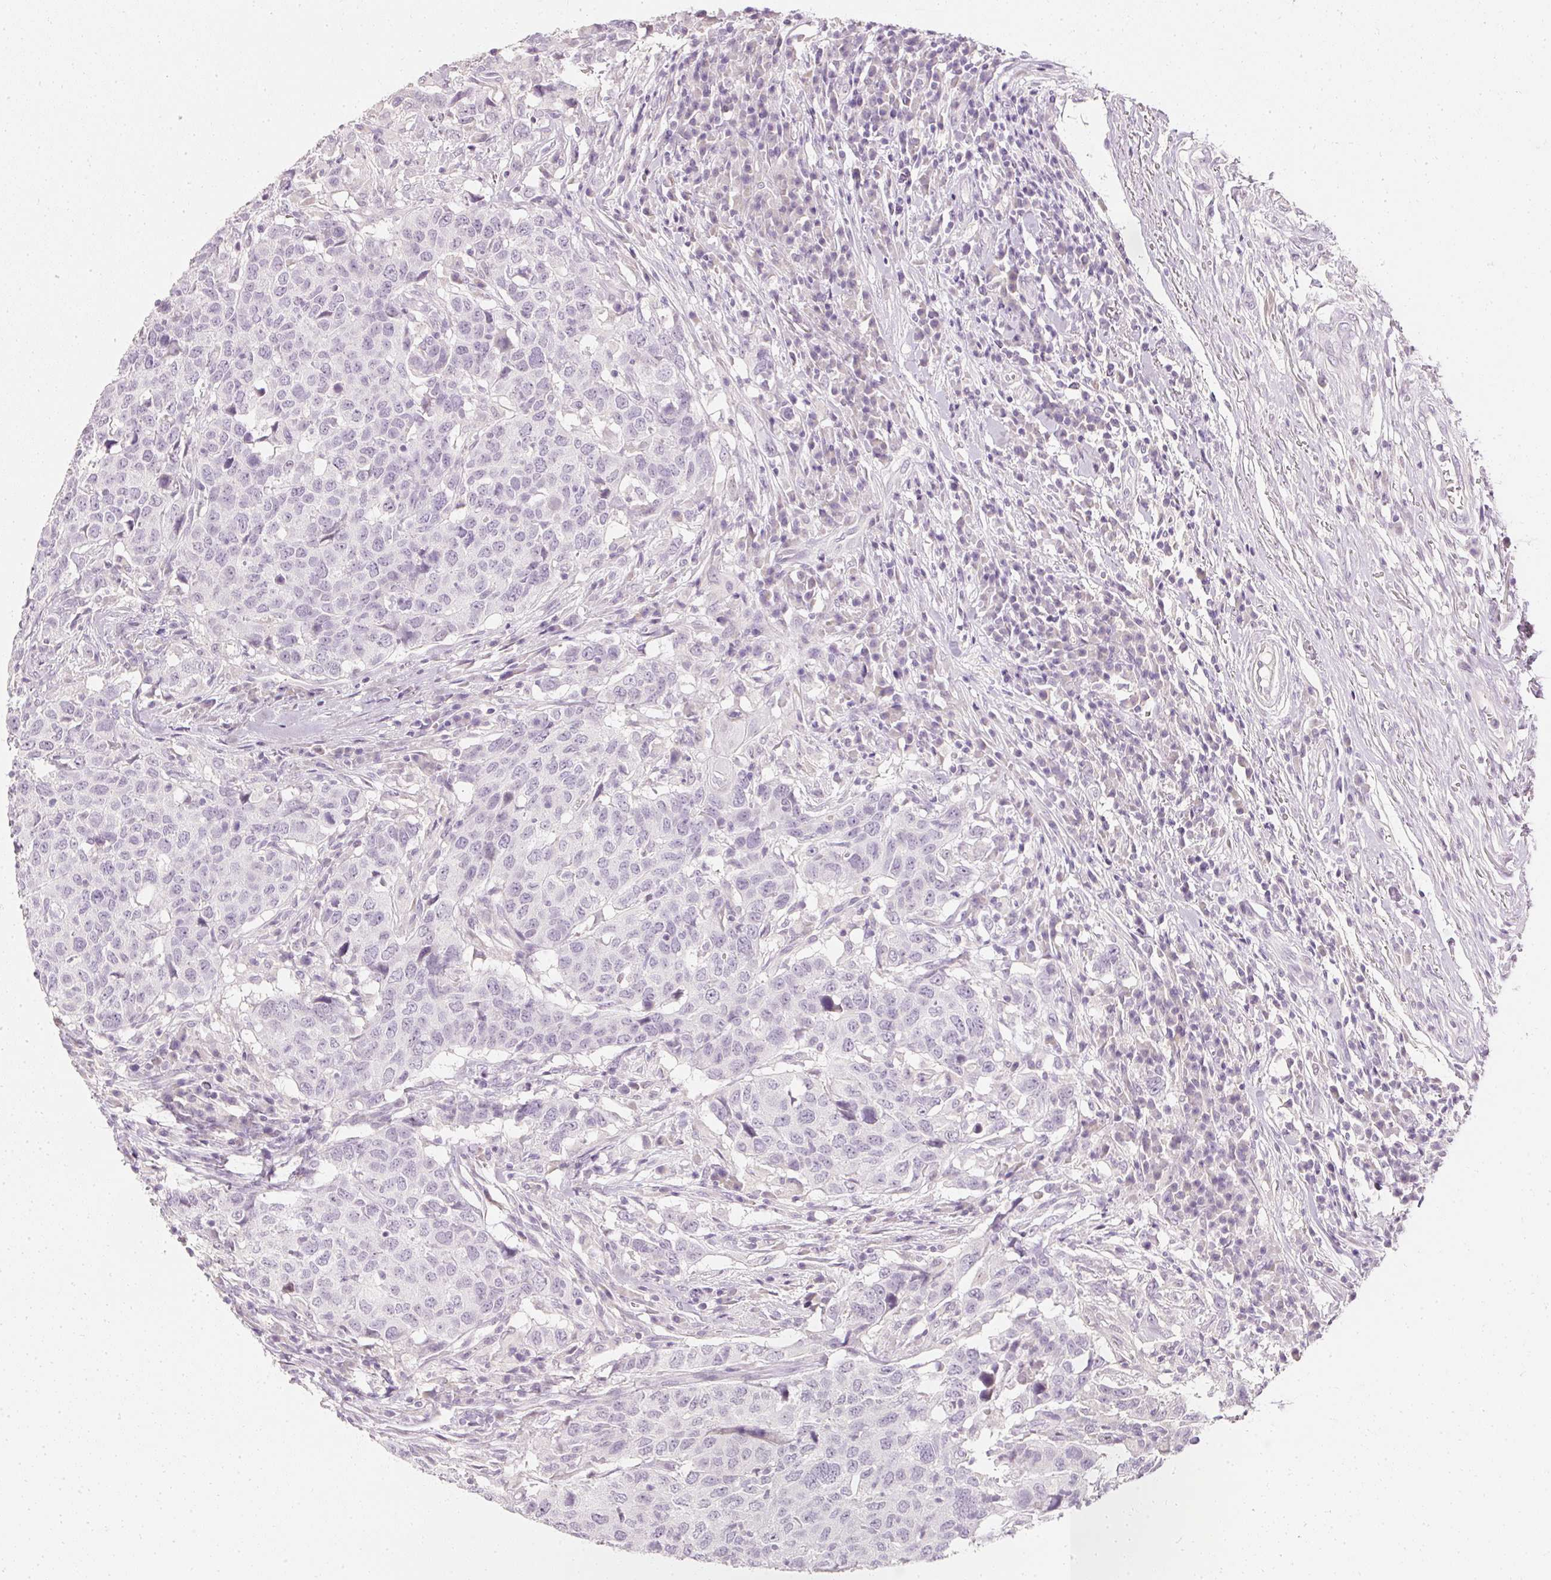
{"staining": {"intensity": "negative", "quantity": "none", "location": "none"}, "tissue": "head and neck cancer", "cell_type": "Tumor cells", "image_type": "cancer", "snomed": [{"axis": "morphology", "description": "Normal tissue, NOS"}, {"axis": "morphology", "description": "Squamous cell carcinoma, NOS"}, {"axis": "topography", "description": "Skeletal muscle"}, {"axis": "topography", "description": "Vascular tissue"}, {"axis": "topography", "description": "Peripheral nerve tissue"}, {"axis": "topography", "description": "Head-Neck"}], "caption": "Head and neck cancer (squamous cell carcinoma) was stained to show a protein in brown. There is no significant positivity in tumor cells.", "gene": "ELAVL3", "patient": {"sex": "male", "age": 66}}